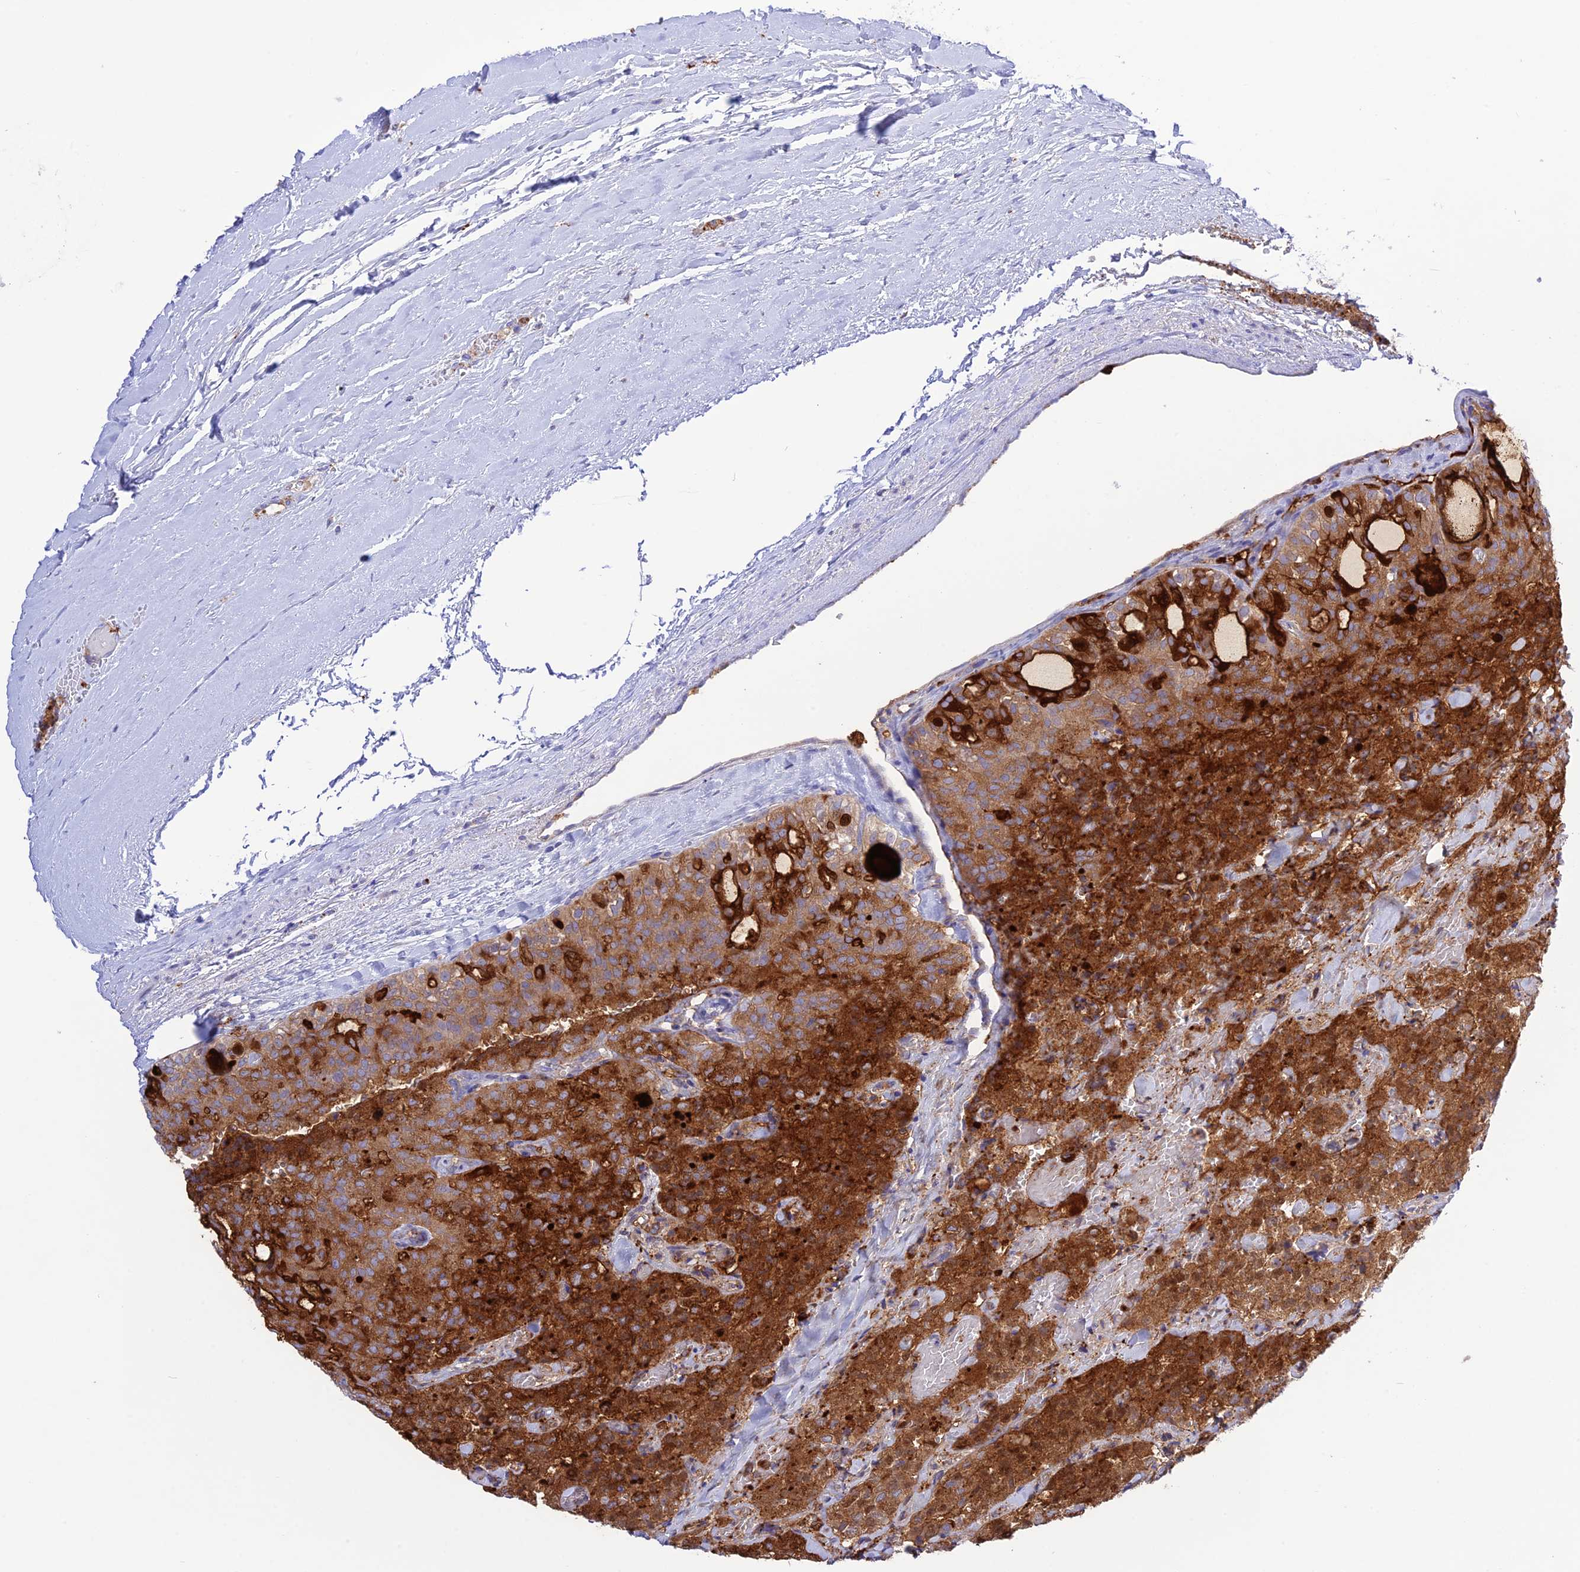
{"staining": {"intensity": "strong", "quantity": ">75%", "location": "cytoplasmic/membranous"}, "tissue": "thyroid cancer", "cell_type": "Tumor cells", "image_type": "cancer", "snomed": [{"axis": "morphology", "description": "Follicular adenoma carcinoma, NOS"}, {"axis": "topography", "description": "Thyroid gland"}], "caption": "Strong cytoplasmic/membranous expression for a protein is appreciated in approximately >75% of tumor cells of follicular adenoma carcinoma (thyroid) using IHC.", "gene": "CHSY3", "patient": {"sex": "male", "age": 75}}